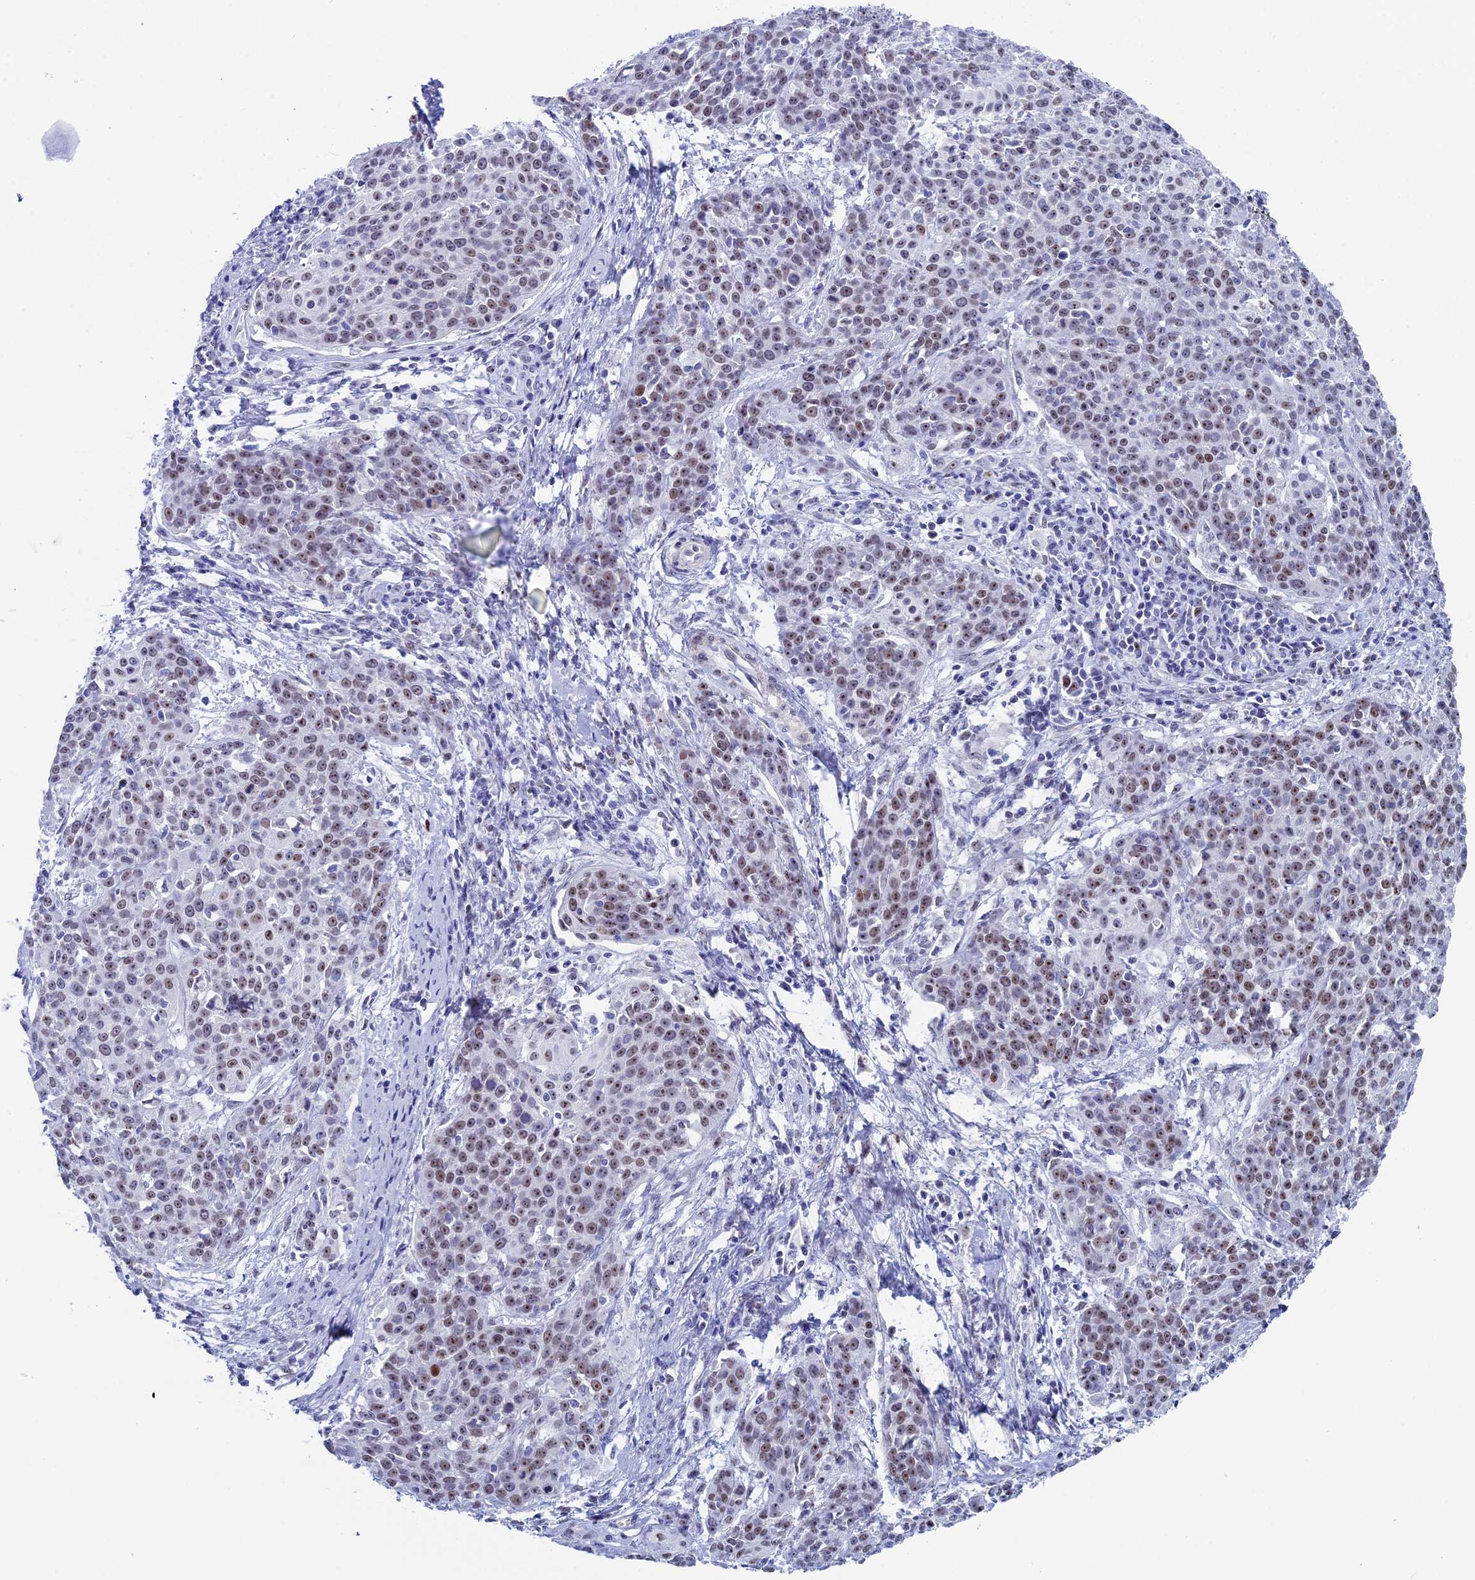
{"staining": {"intensity": "moderate", "quantity": ">75%", "location": "nuclear"}, "tissue": "cervical cancer", "cell_type": "Tumor cells", "image_type": "cancer", "snomed": [{"axis": "morphology", "description": "Squamous cell carcinoma, NOS"}, {"axis": "topography", "description": "Cervix"}], "caption": "Immunohistochemical staining of human cervical squamous cell carcinoma reveals moderate nuclear protein expression in about >75% of tumor cells.", "gene": "CCDC86", "patient": {"sex": "female", "age": 38}}